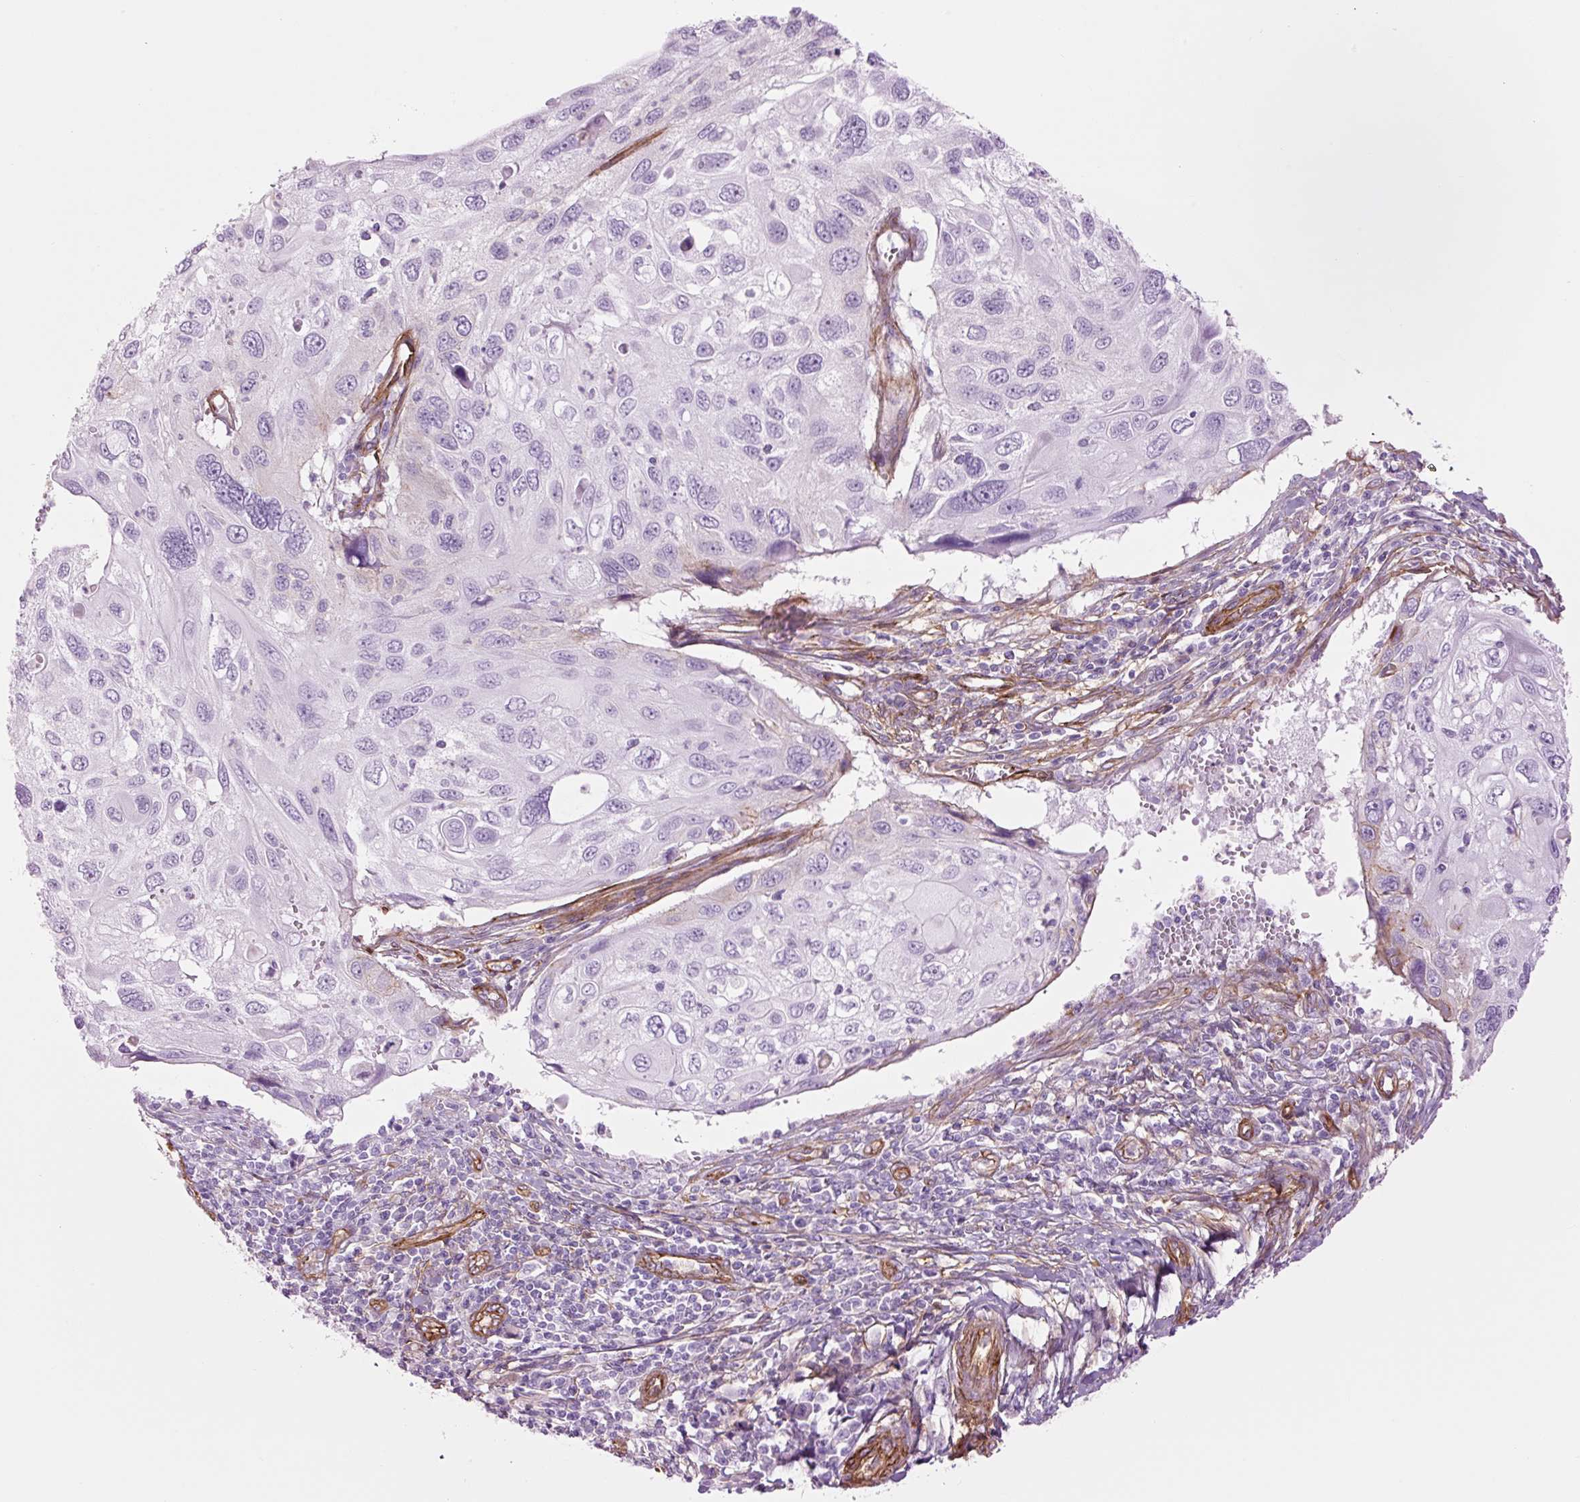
{"staining": {"intensity": "negative", "quantity": "none", "location": "none"}, "tissue": "cervical cancer", "cell_type": "Tumor cells", "image_type": "cancer", "snomed": [{"axis": "morphology", "description": "Squamous cell carcinoma, NOS"}, {"axis": "topography", "description": "Cervix"}], "caption": "Micrograph shows no protein expression in tumor cells of cervical cancer tissue.", "gene": "CAV1", "patient": {"sex": "female", "age": 70}}